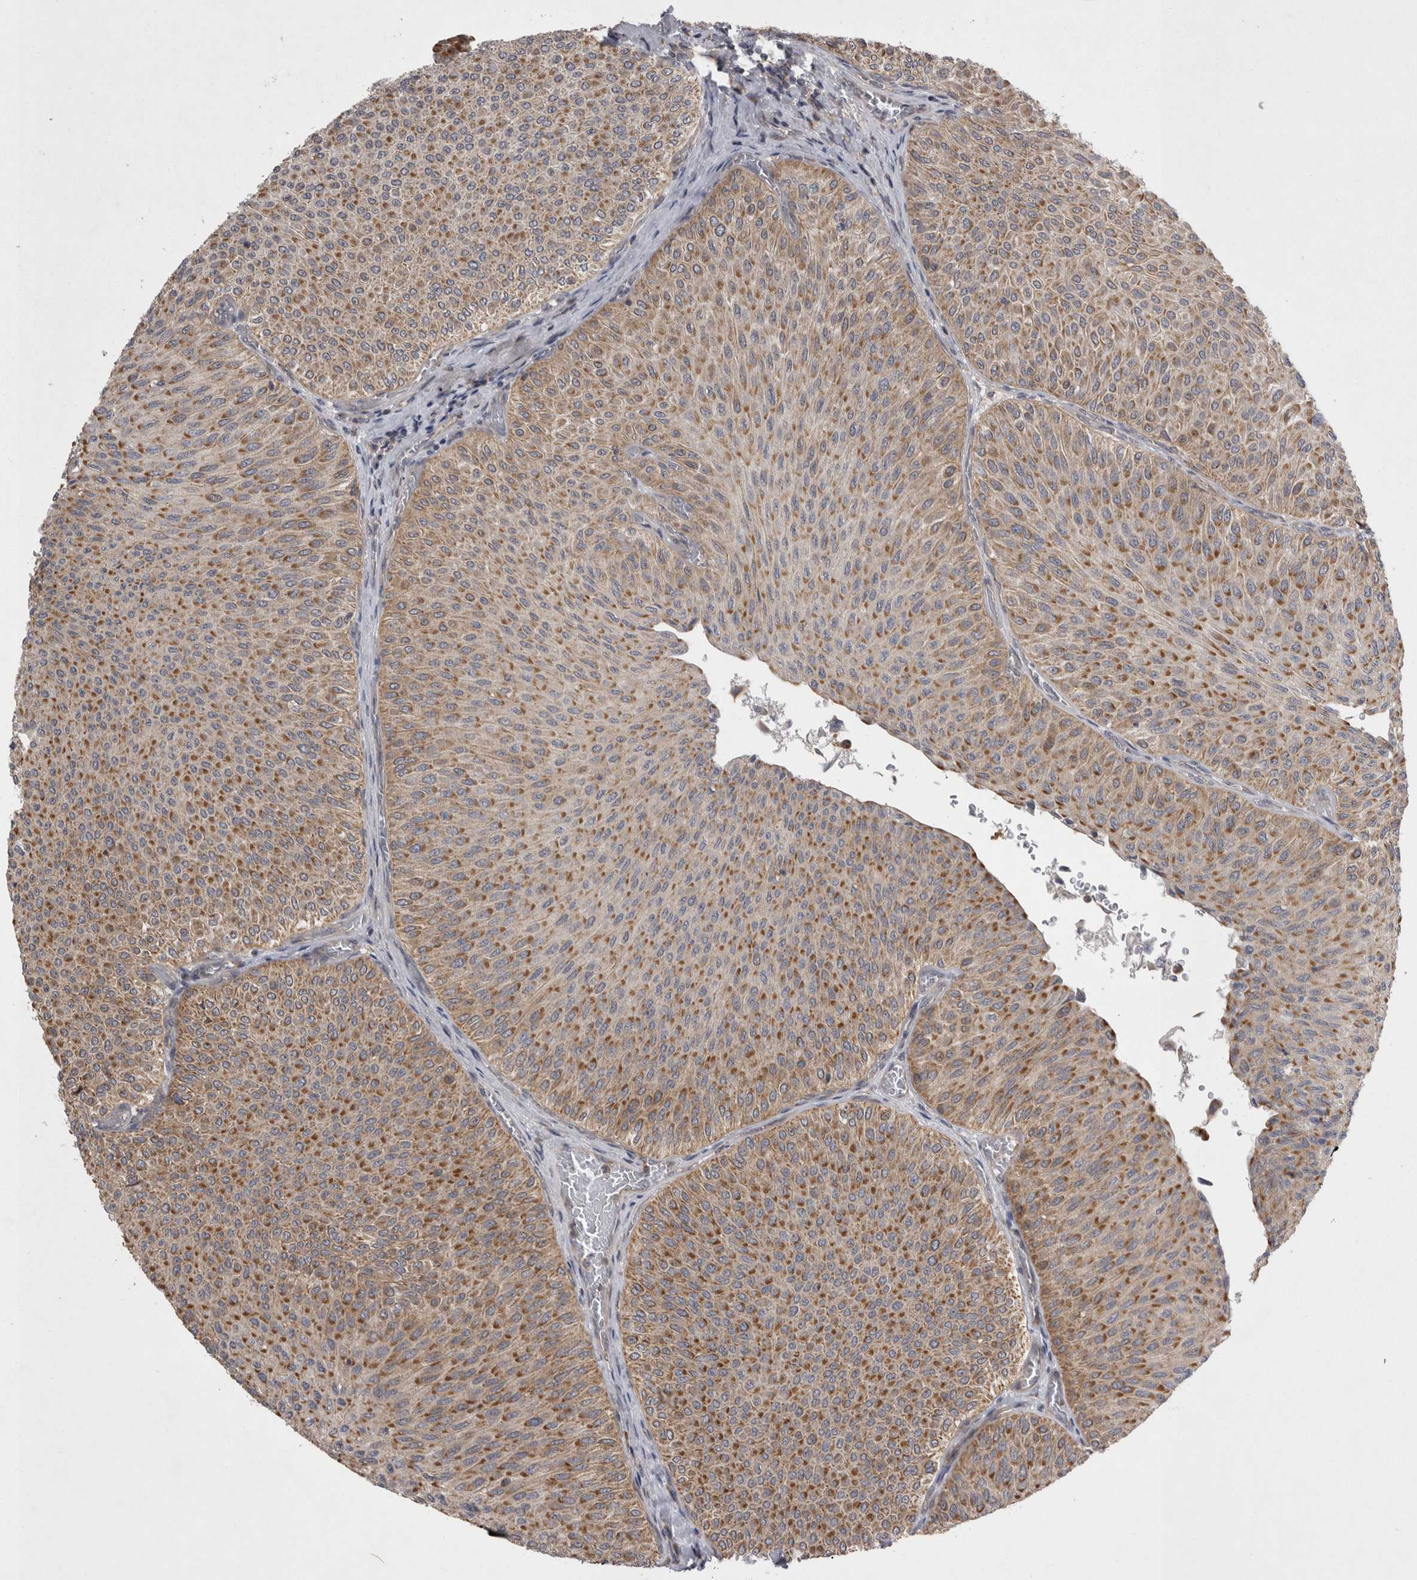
{"staining": {"intensity": "moderate", "quantity": ">75%", "location": "cytoplasmic/membranous"}, "tissue": "urothelial cancer", "cell_type": "Tumor cells", "image_type": "cancer", "snomed": [{"axis": "morphology", "description": "Urothelial carcinoma, Low grade"}, {"axis": "topography", "description": "Urinary bladder"}], "caption": "An IHC micrograph of neoplastic tissue is shown. Protein staining in brown shows moderate cytoplasmic/membranous positivity in urothelial carcinoma (low-grade) within tumor cells. The staining is performed using DAB brown chromogen to label protein expression. The nuclei are counter-stained blue using hematoxylin.", "gene": "TSPOAP1", "patient": {"sex": "male", "age": 78}}